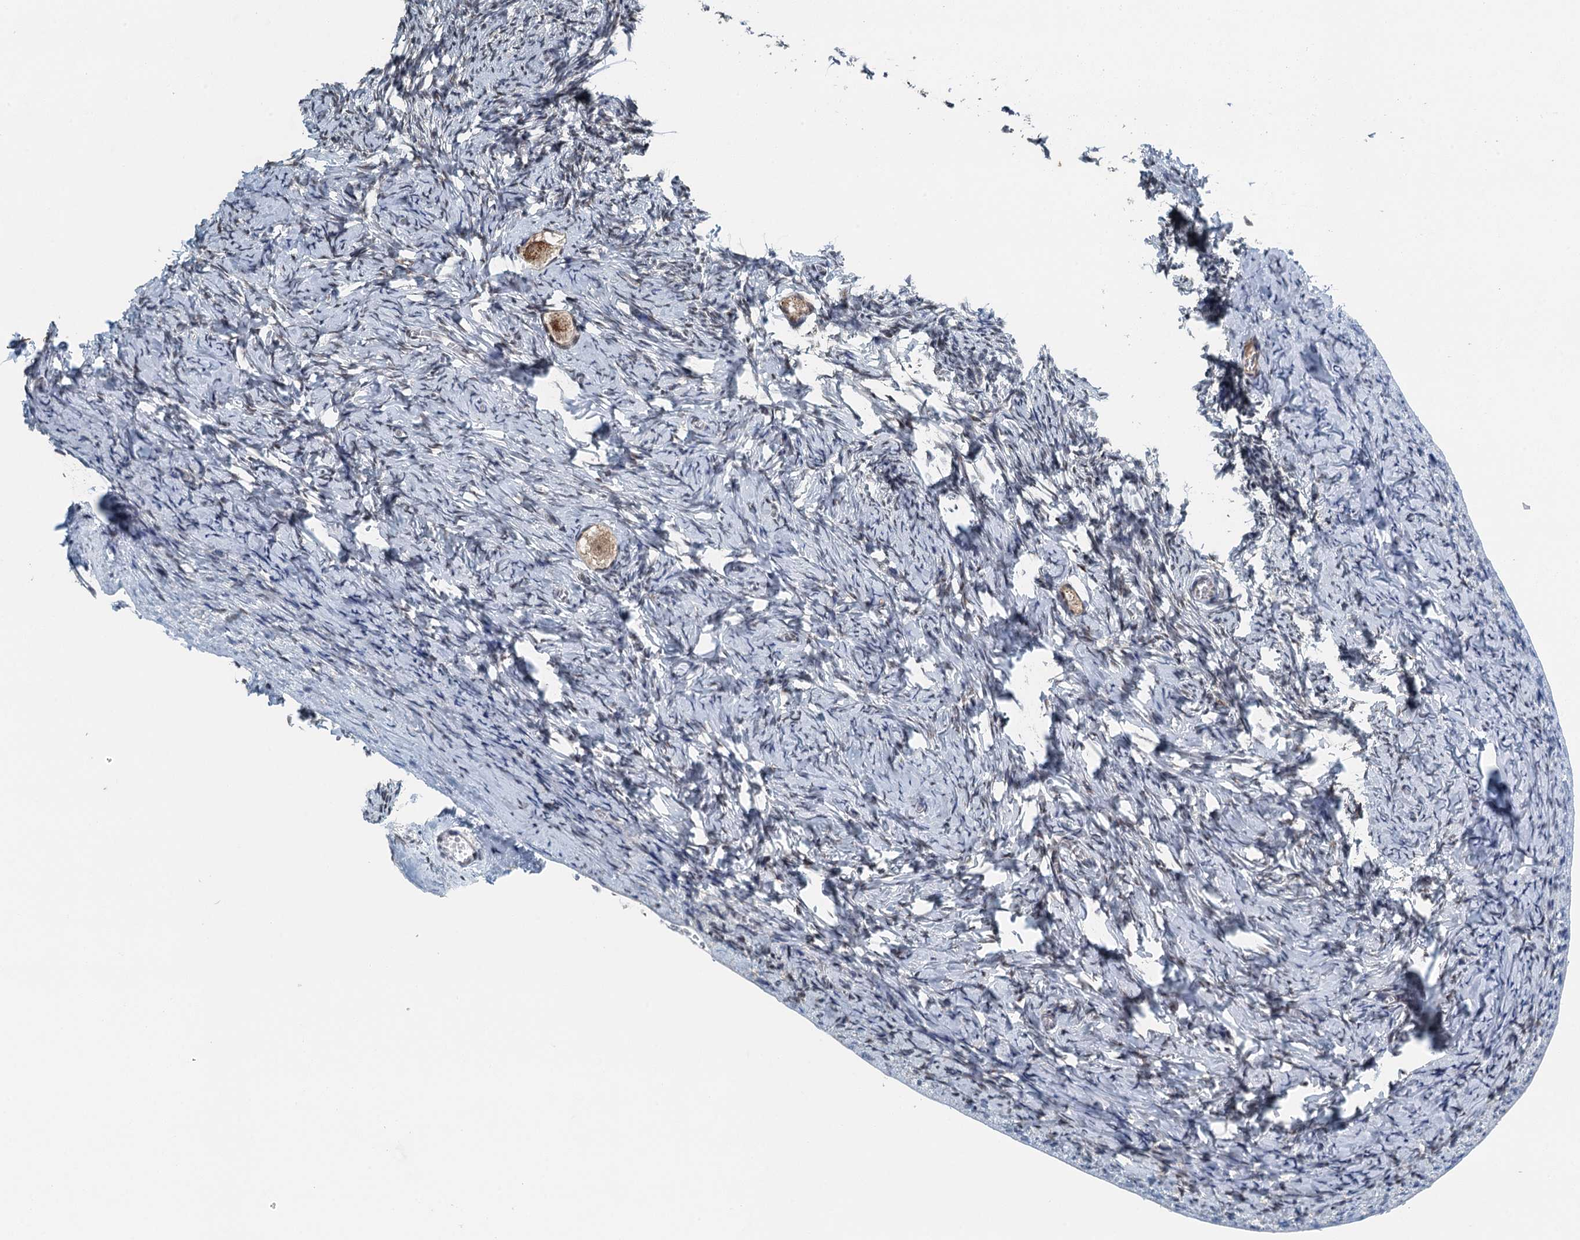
{"staining": {"intensity": "moderate", "quantity": ">75%", "location": "cytoplasmic/membranous,nuclear"}, "tissue": "ovary", "cell_type": "Follicle cells", "image_type": "normal", "snomed": [{"axis": "morphology", "description": "Normal tissue, NOS"}, {"axis": "topography", "description": "Ovary"}], "caption": "A brown stain shows moderate cytoplasmic/membranous,nuclear positivity of a protein in follicle cells of unremarkable human ovary.", "gene": "MTA3", "patient": {"sex": "female", "age": 27}}